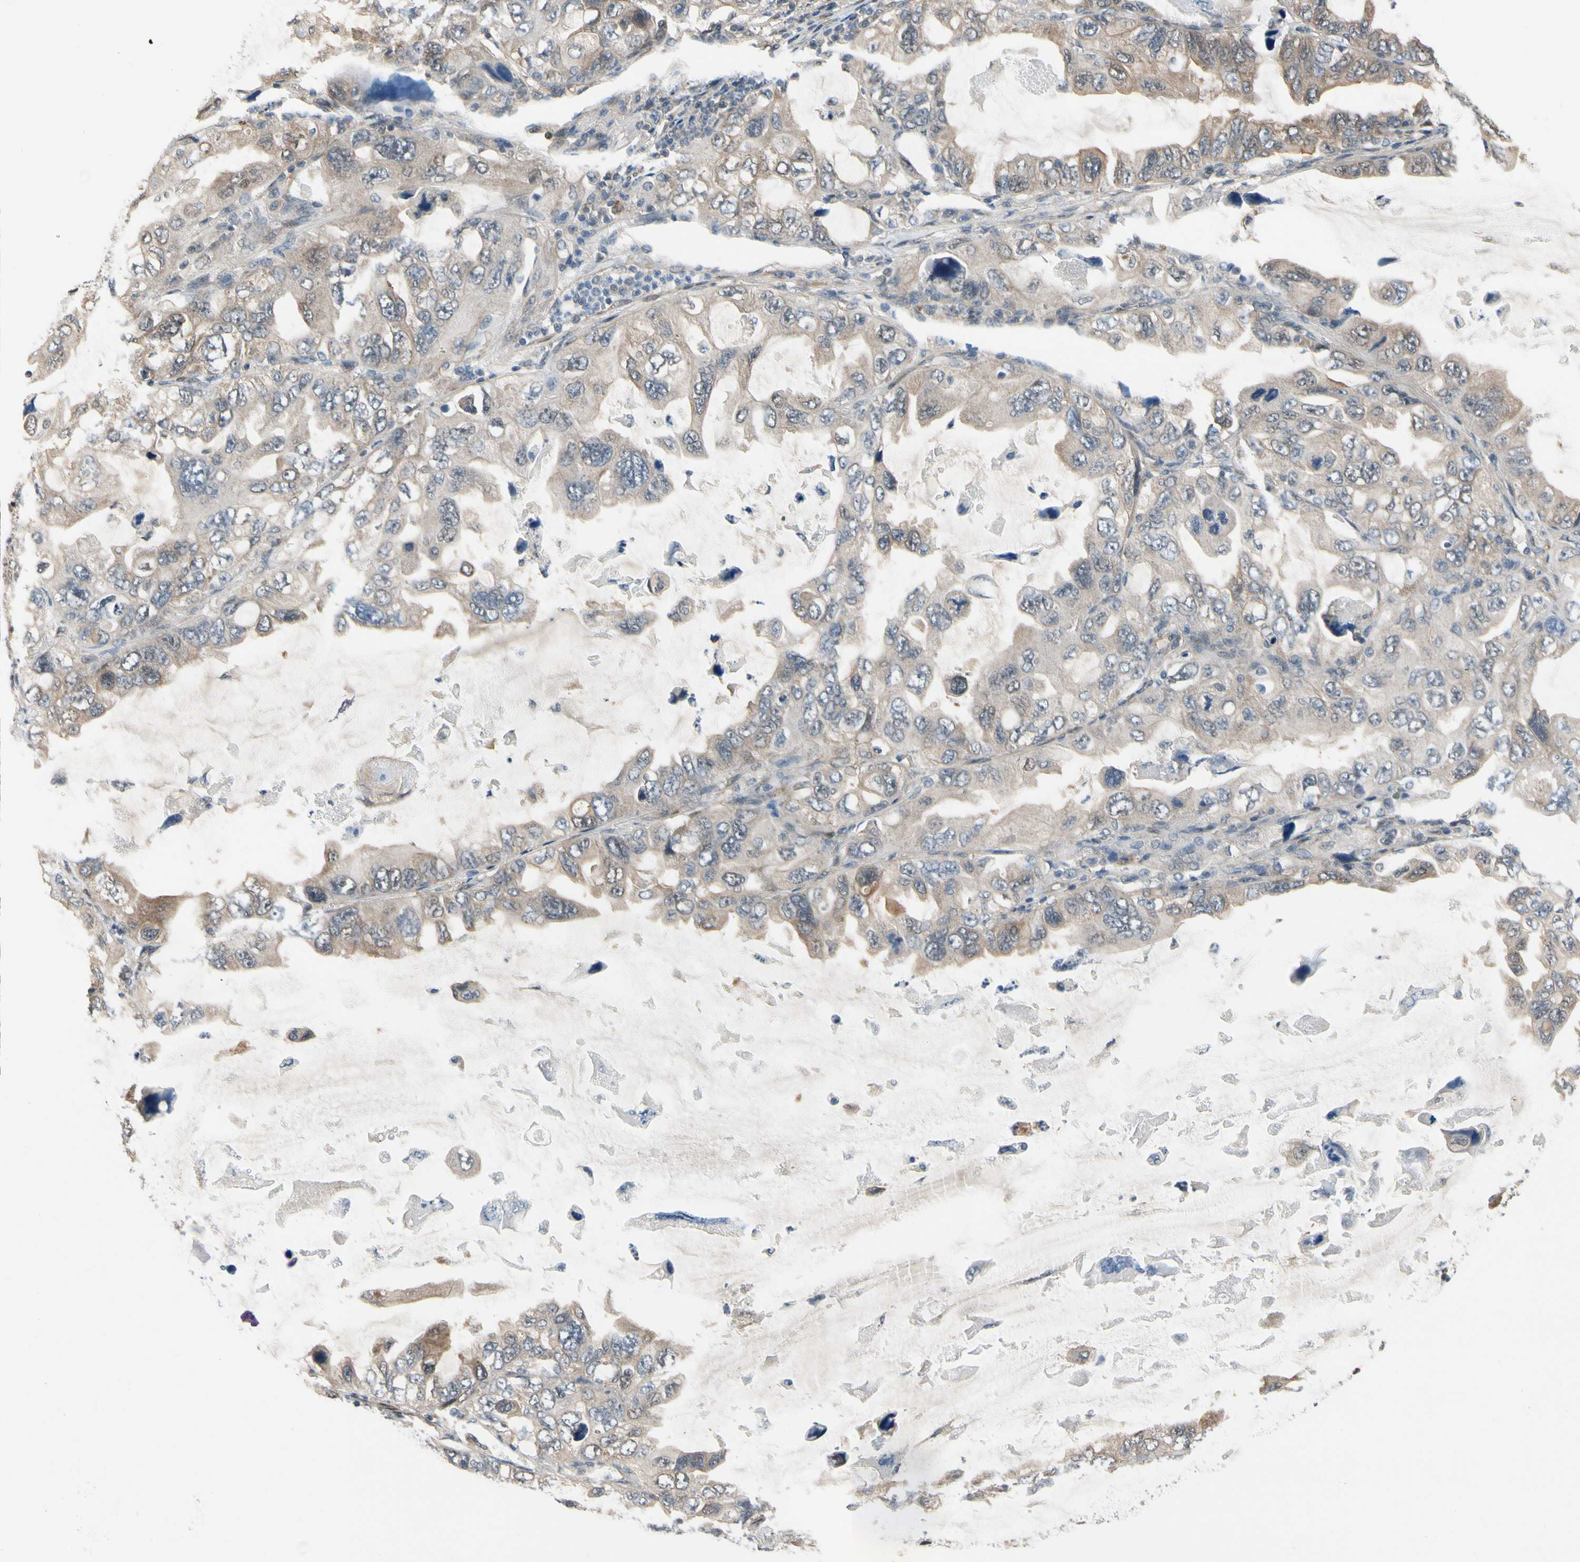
{"staining": {"intensity": "weak", "quantity": ">75%", "location": "cytoplasmic/membranous"}, "tissue": "lung cancer", "cell_type": "Tumor cells", "image_type": "cancer", "snomed": [{"axis": "morphology", "description": "Squamous cell carcinoma, NOS"}, {"axis": "topography", "description": "Lung"}], "caption": "There is low levels of weak cytoplasmic/membranous staining in tumor cells of lung cancer (squamous cell carcinoma), as demonstrated by immunohistochemical staining (brown color).", "gene": "RASGRF1", "patient": {"sex": "female", "age": 73}}